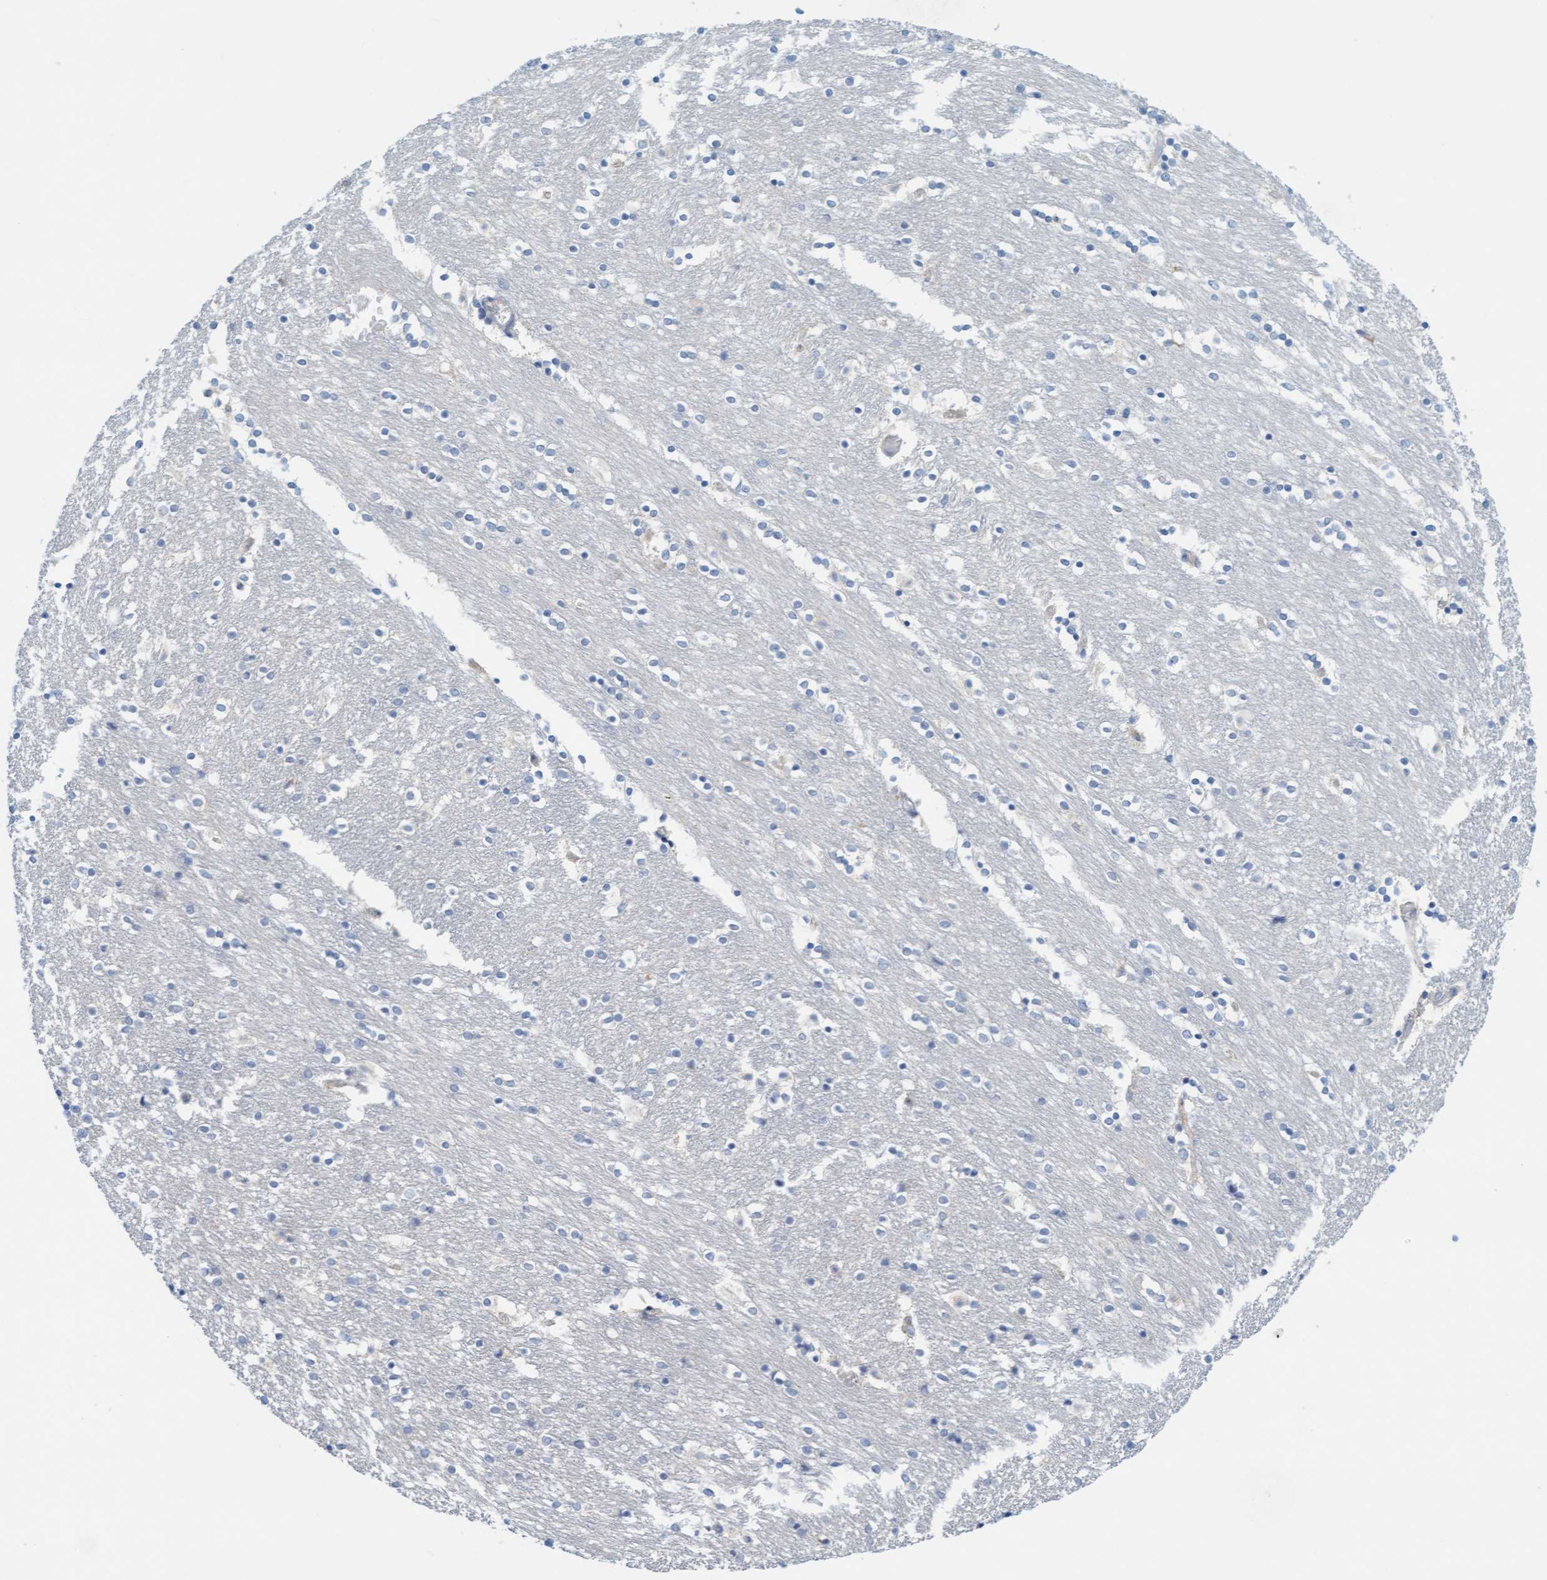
{"staining": {"intensity": "negative", "quantity": "none", "location": "none"}, "tissue": "caudate", "cell_type": "Glial cells", "image_type": "normal", "snomed": [{"axis": "morphology", "description": "Normal tissue, NOS"}, {"axis": "topography", "description": "Lateral ventricle wall"}], "caption": "Immunohistochemistry of unremarkable caudate shows no positivity in glial cells.", "gene": "CPA3", "patient": {"sex": "female", "age": 54}}